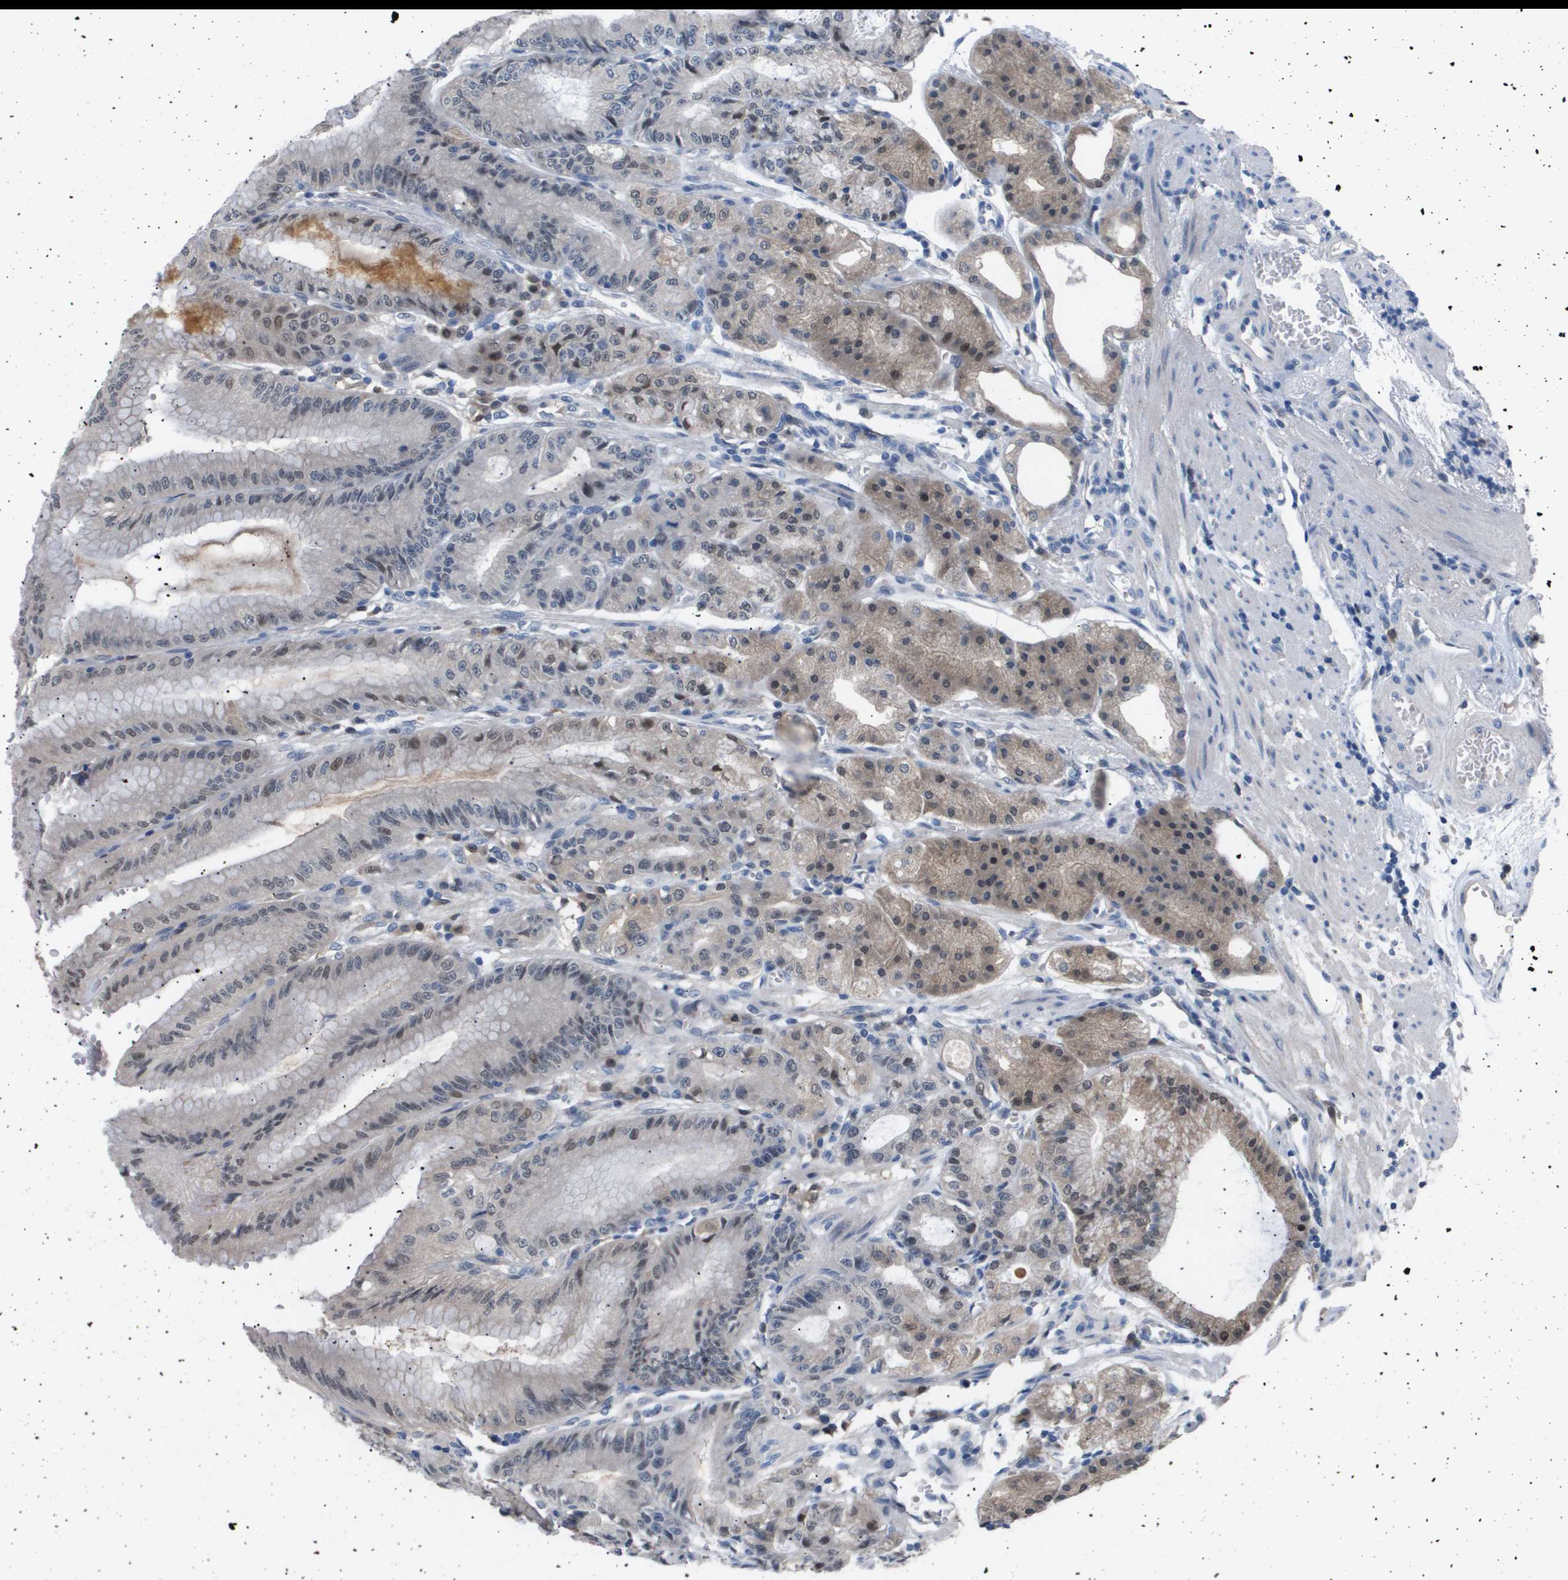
{"staining": {"intensity": "moderate", "quantity": "25%-75%", "location": "cytoplasmic/membranous,nuclear"}, "tissue": "stomach", "cell_type": "Glandular cells", "image_type": "normal", "snomed": [{"axis": "morphology", "description": "Normal tissue, NOS"}, {"axis": "topography", "description": "Stomach, lower"}], "caption": "Brown immunohistochemical staining in unremarkable stomach reveals moderate cytoplasmic/membranous,nuclear positivity in about 25%-75% of glandular cells. Immunohistochemistry stains the protein in brown and the nuclei are stained blue.", "gene": "AKR1A1", "patient": {"sex": "male", "age": 71}}